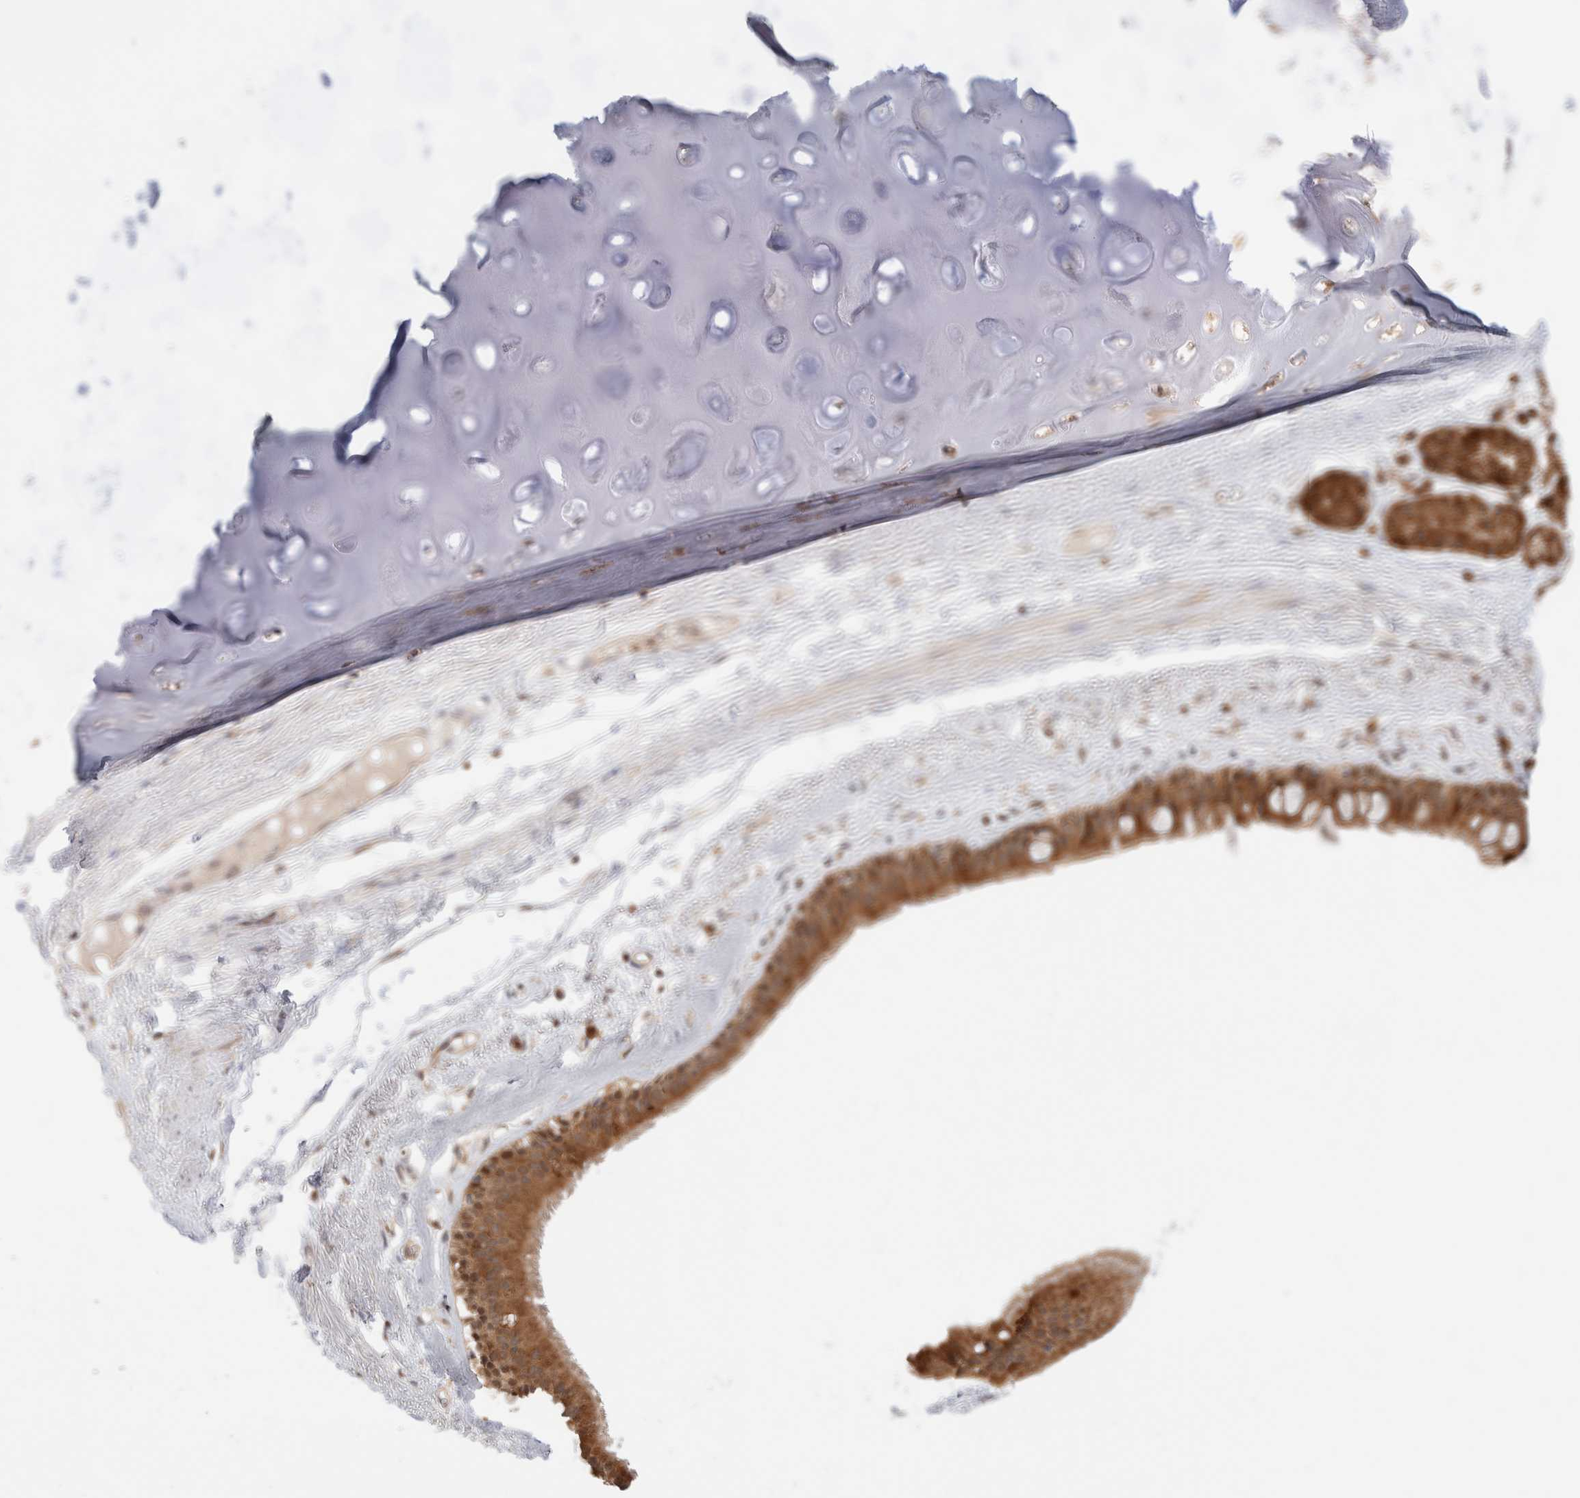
{"staining": {"intensity": "moderate", "quantity": ">75%", "location": "cytoplasmic/membranous"}, "tissue": "bronchus", "cell_type": "Respiratory epithelial cells", "image_type": "normal", "snomed": [{"axis": "morphology", "description": "Normal tissue, NOS"}, {"axis": "topography", "description": "Cartilage tissue"}], "caption": "Immunohistochemical staining of unremarkable human bronchus displays >75% levels of moderate cytoplasmic/membranous protein staining in about >75% of respiratory epithelial cells. (DAB IHC, brown staining for protein, blue staining for nuclei).", "gene": "XKR4", "patient": {"sex": "female", "age": 63}}